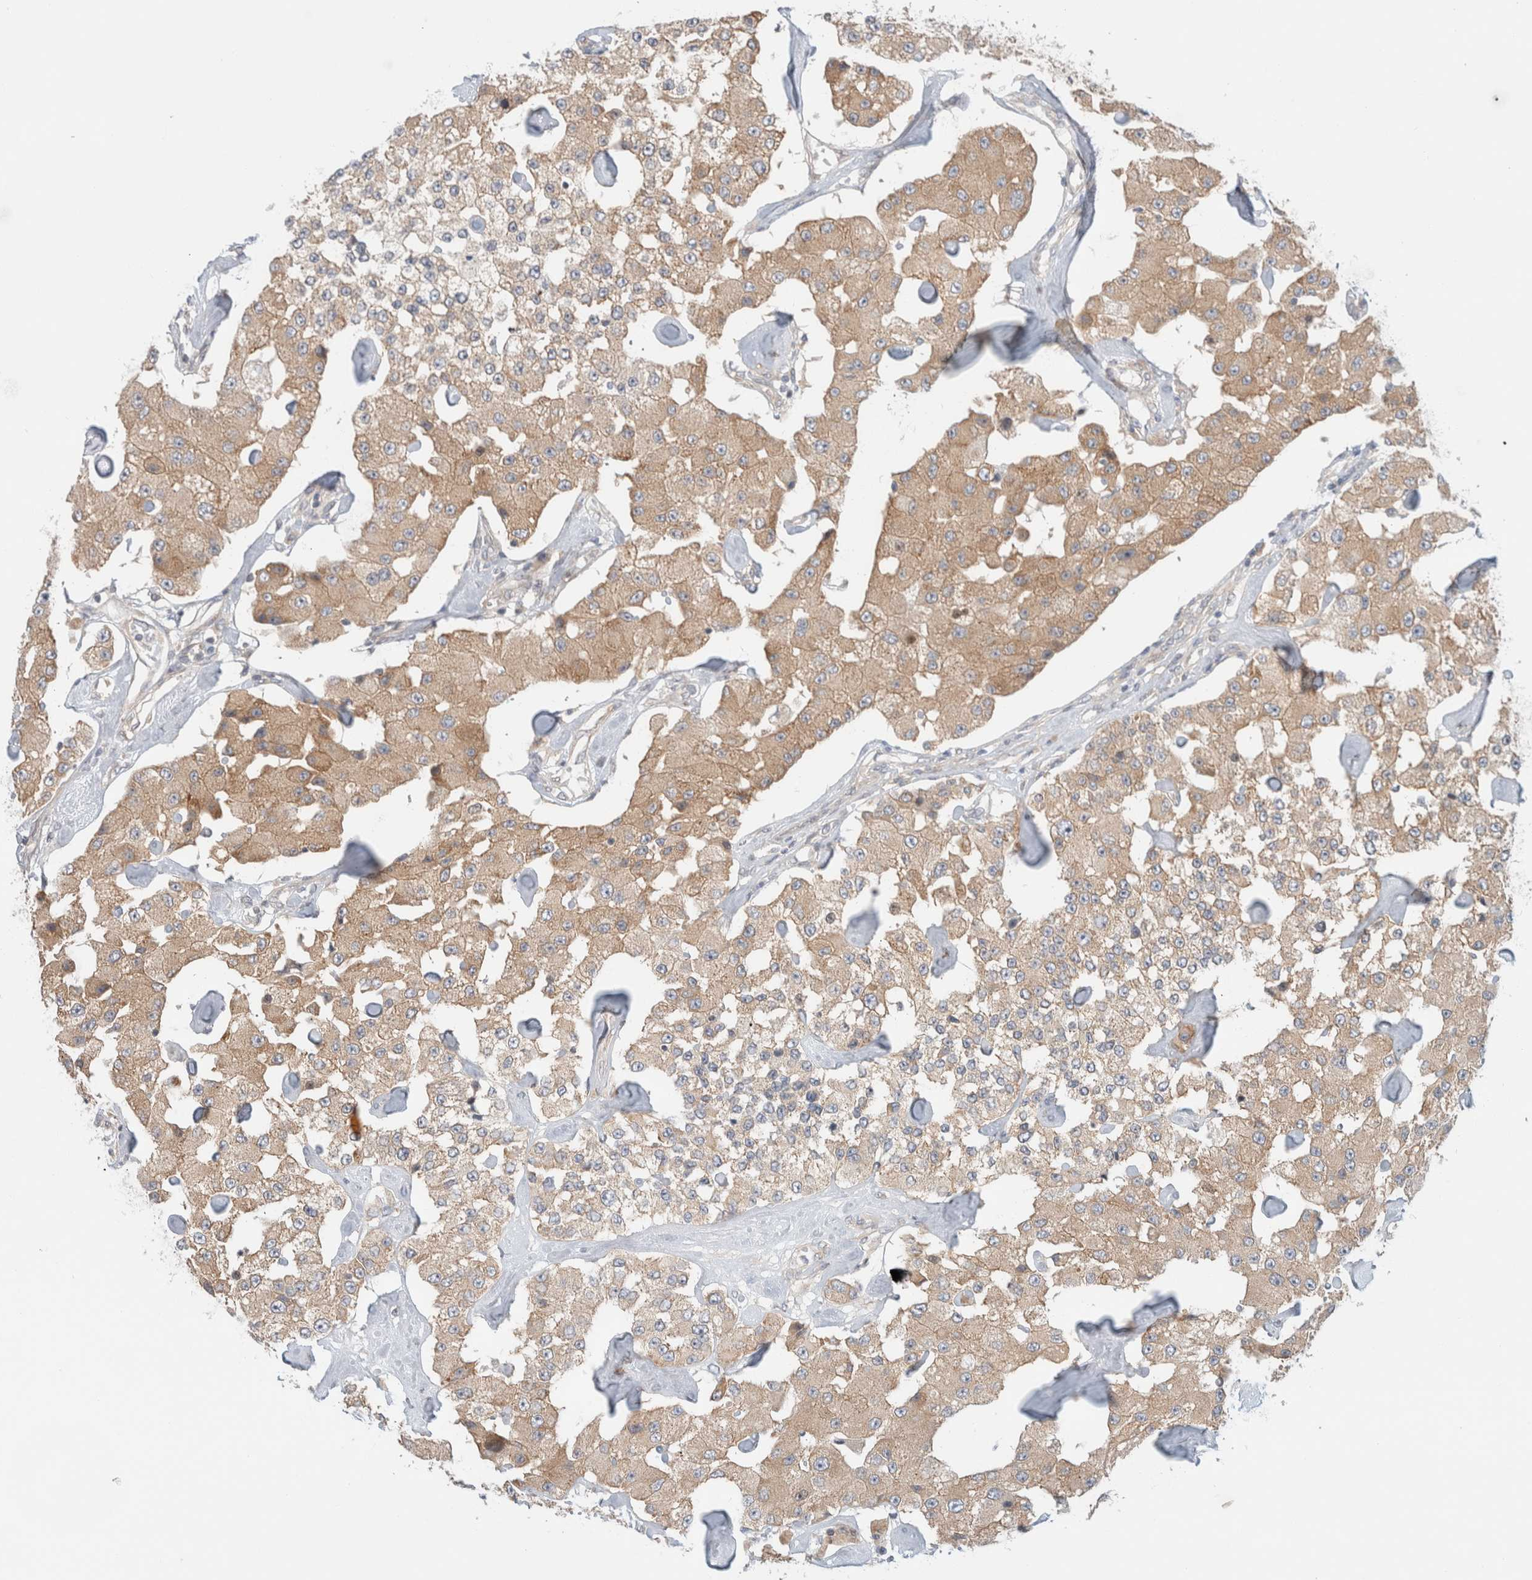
{"staining": {"intensity": "weak", "quantity": ">75%", "location": "cytoplasmic/membranous"}, "tissue": "carcinoid", "cell_type": "Tumor cells", "image_type": "cancer", "snomed": [{"axis": "morphology", "description": "Carcinoid, malignant, NOS"}, {"axis": "topography", "description": "Pancreas"}], "caption": "Immunohistochemistry (IHC) micrograph of carcinoid stained for a protein (brown), which exhibits low levels of weak cytoplasmic/membranous positivity in approximately >75% of tumor cells.", "gene": "MARK3", "patient": {"sex": "male", "age": 41}}